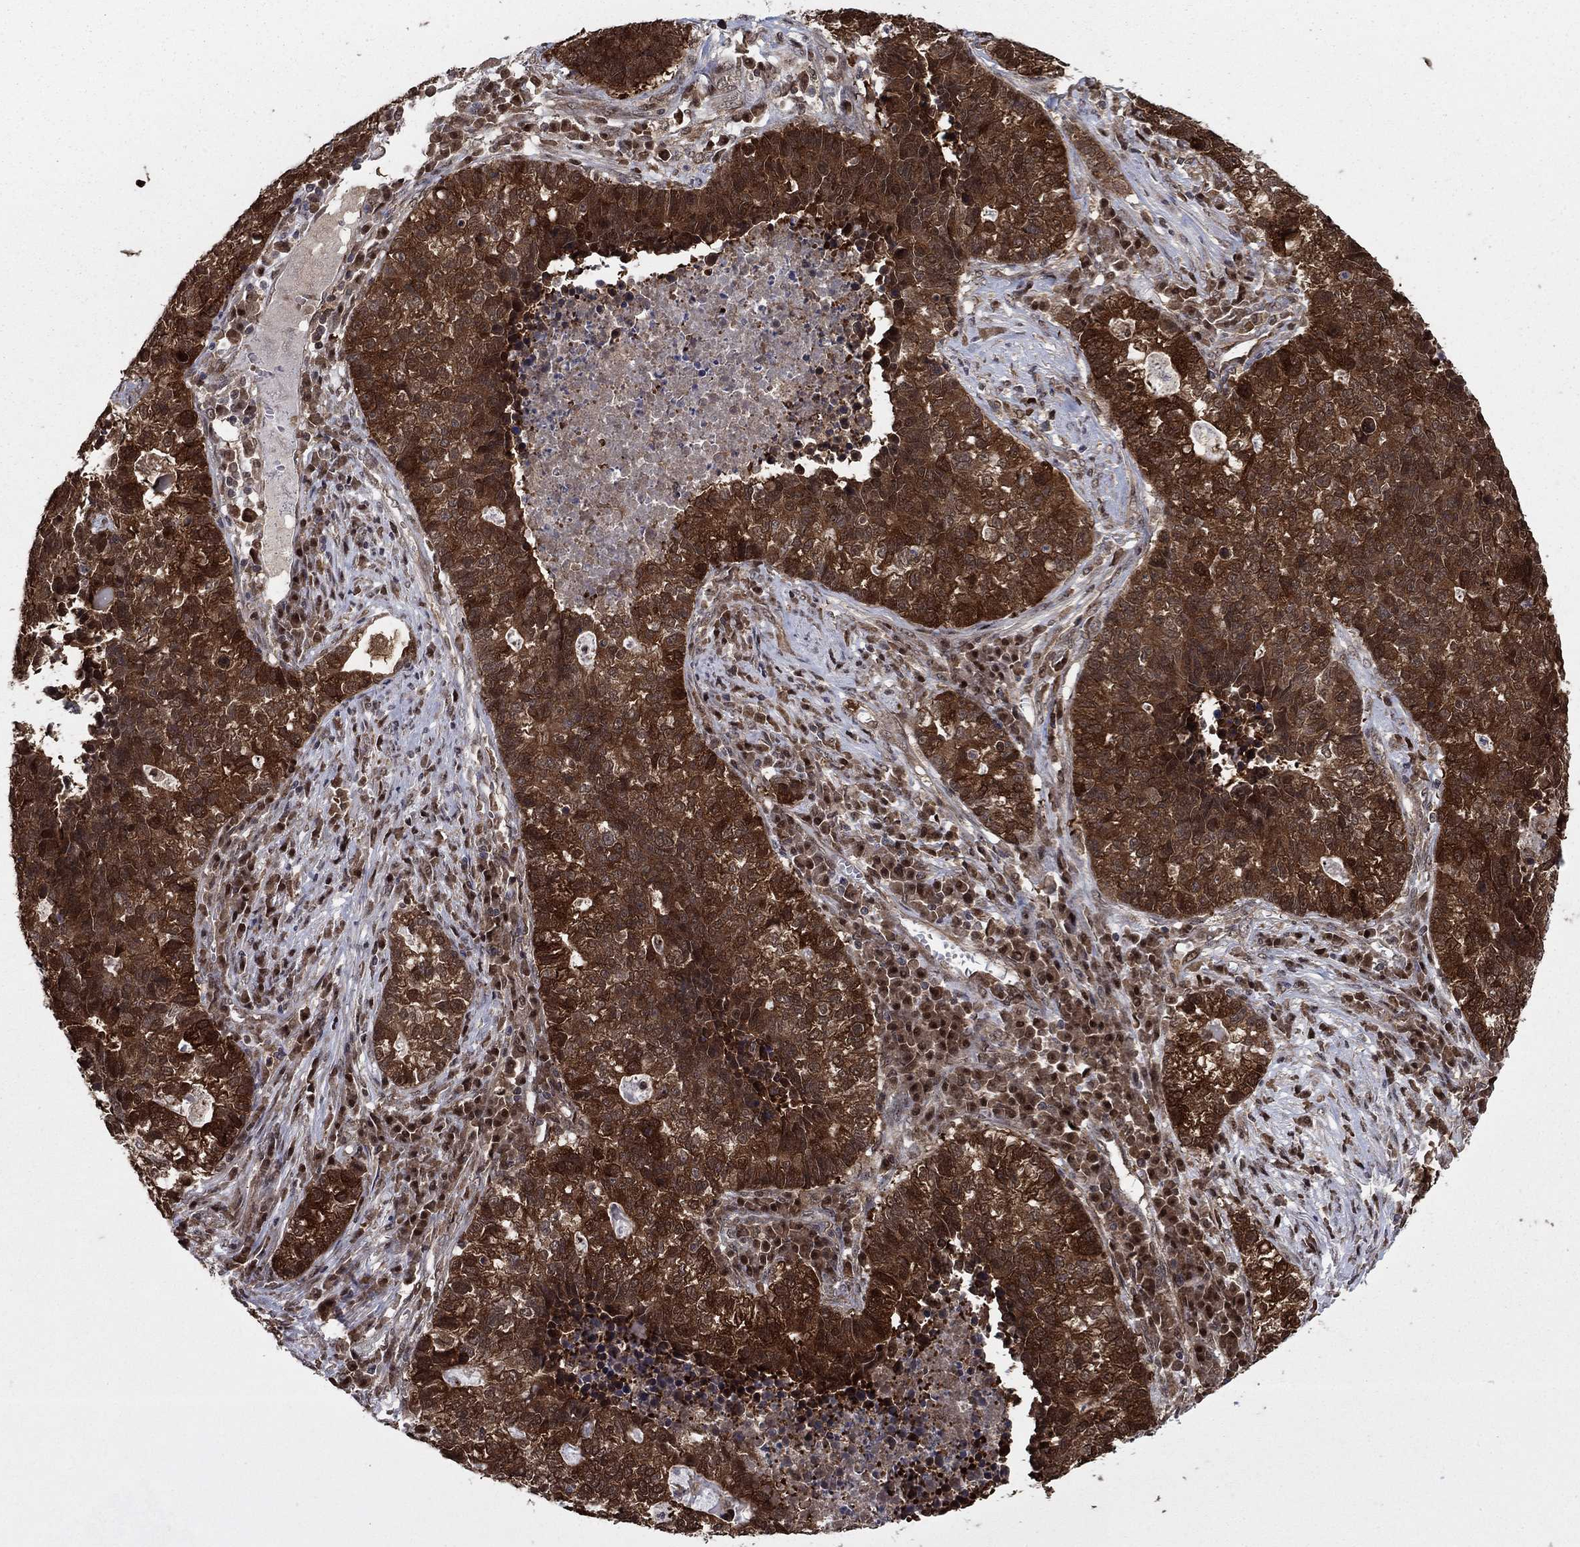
{"staining": {"intensity": "strong", "quantity": ">75%", "location": "cytoplasmic/membranous"}, "tissue": "lung cancer", "cell_type": "Tumor cells", "image_type": "cancer", "snomed": [{"axis": "morphology", "description": "Adenocarcinoma, NOS"}, {"axis": "topography", "description": "Lung"}], "caption": "Immunohistochemistry (IHC) of human lung adenocarcinoma displays high levels of strong cytoplasmic/membranous staining in approximately >75% of tumor cells.", "gene": "FKBP4", "patient": {"sex": "male", "age": 57}}